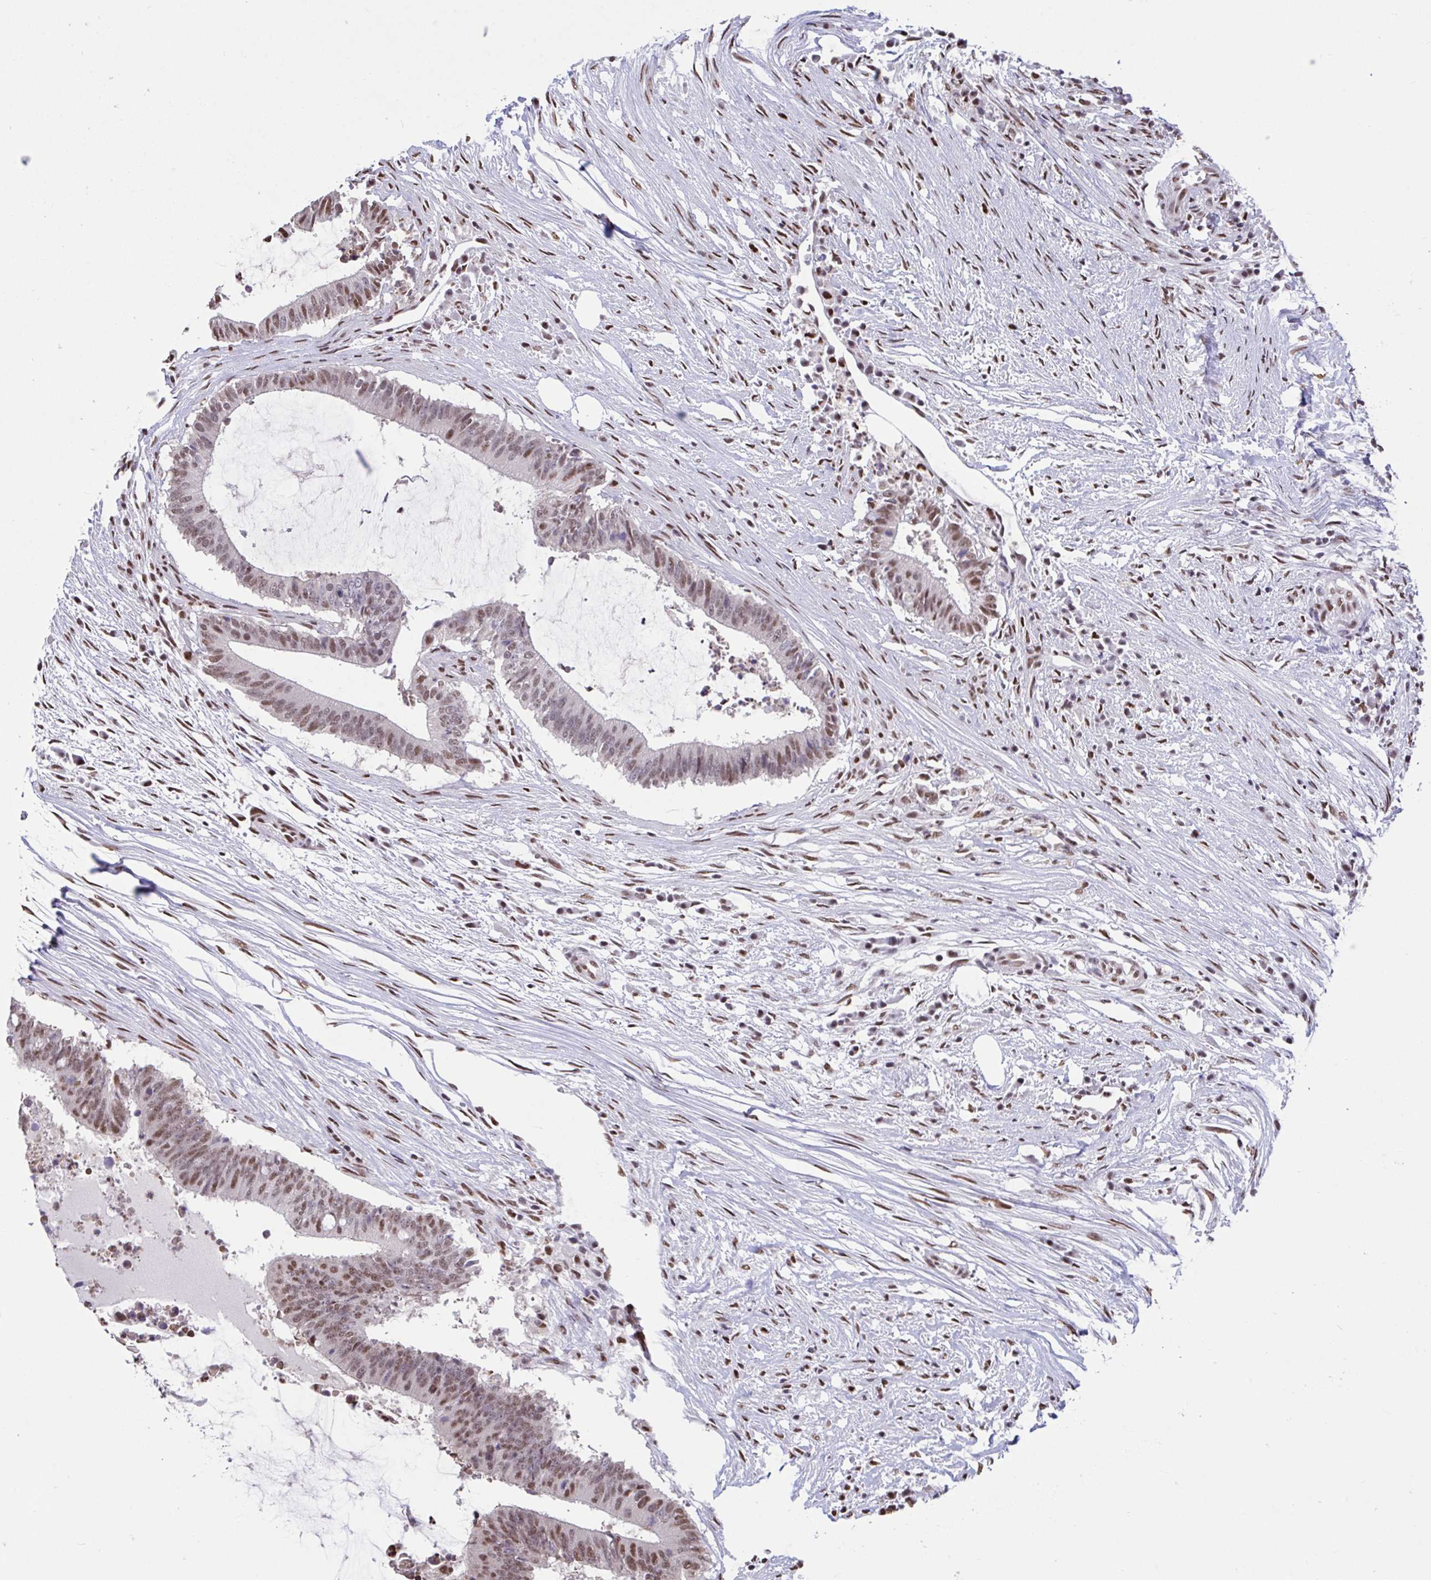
{"staining": {"intensity": "moderate", "quantity": ">75%", "location": "nuclear"}, "tissue": "colorectal cancer", "cell_type": "Tumor cells", "image_type": "cancer", "snomed": [{"axis": "morphology", "description": "Adenocarcinoma, NOS"}, {"axis": "topography", "description": "Colon"}], "caption": "This micrograph demonstrates colorectal cancer stained with IHC to label a protein in brown. The nuclear of tumor cells show moderate positivity for the protein. Nuclei are counter-stained blue.", "gene": "HNRNPDL", "patient": {"sex": "female", "age": 43}}